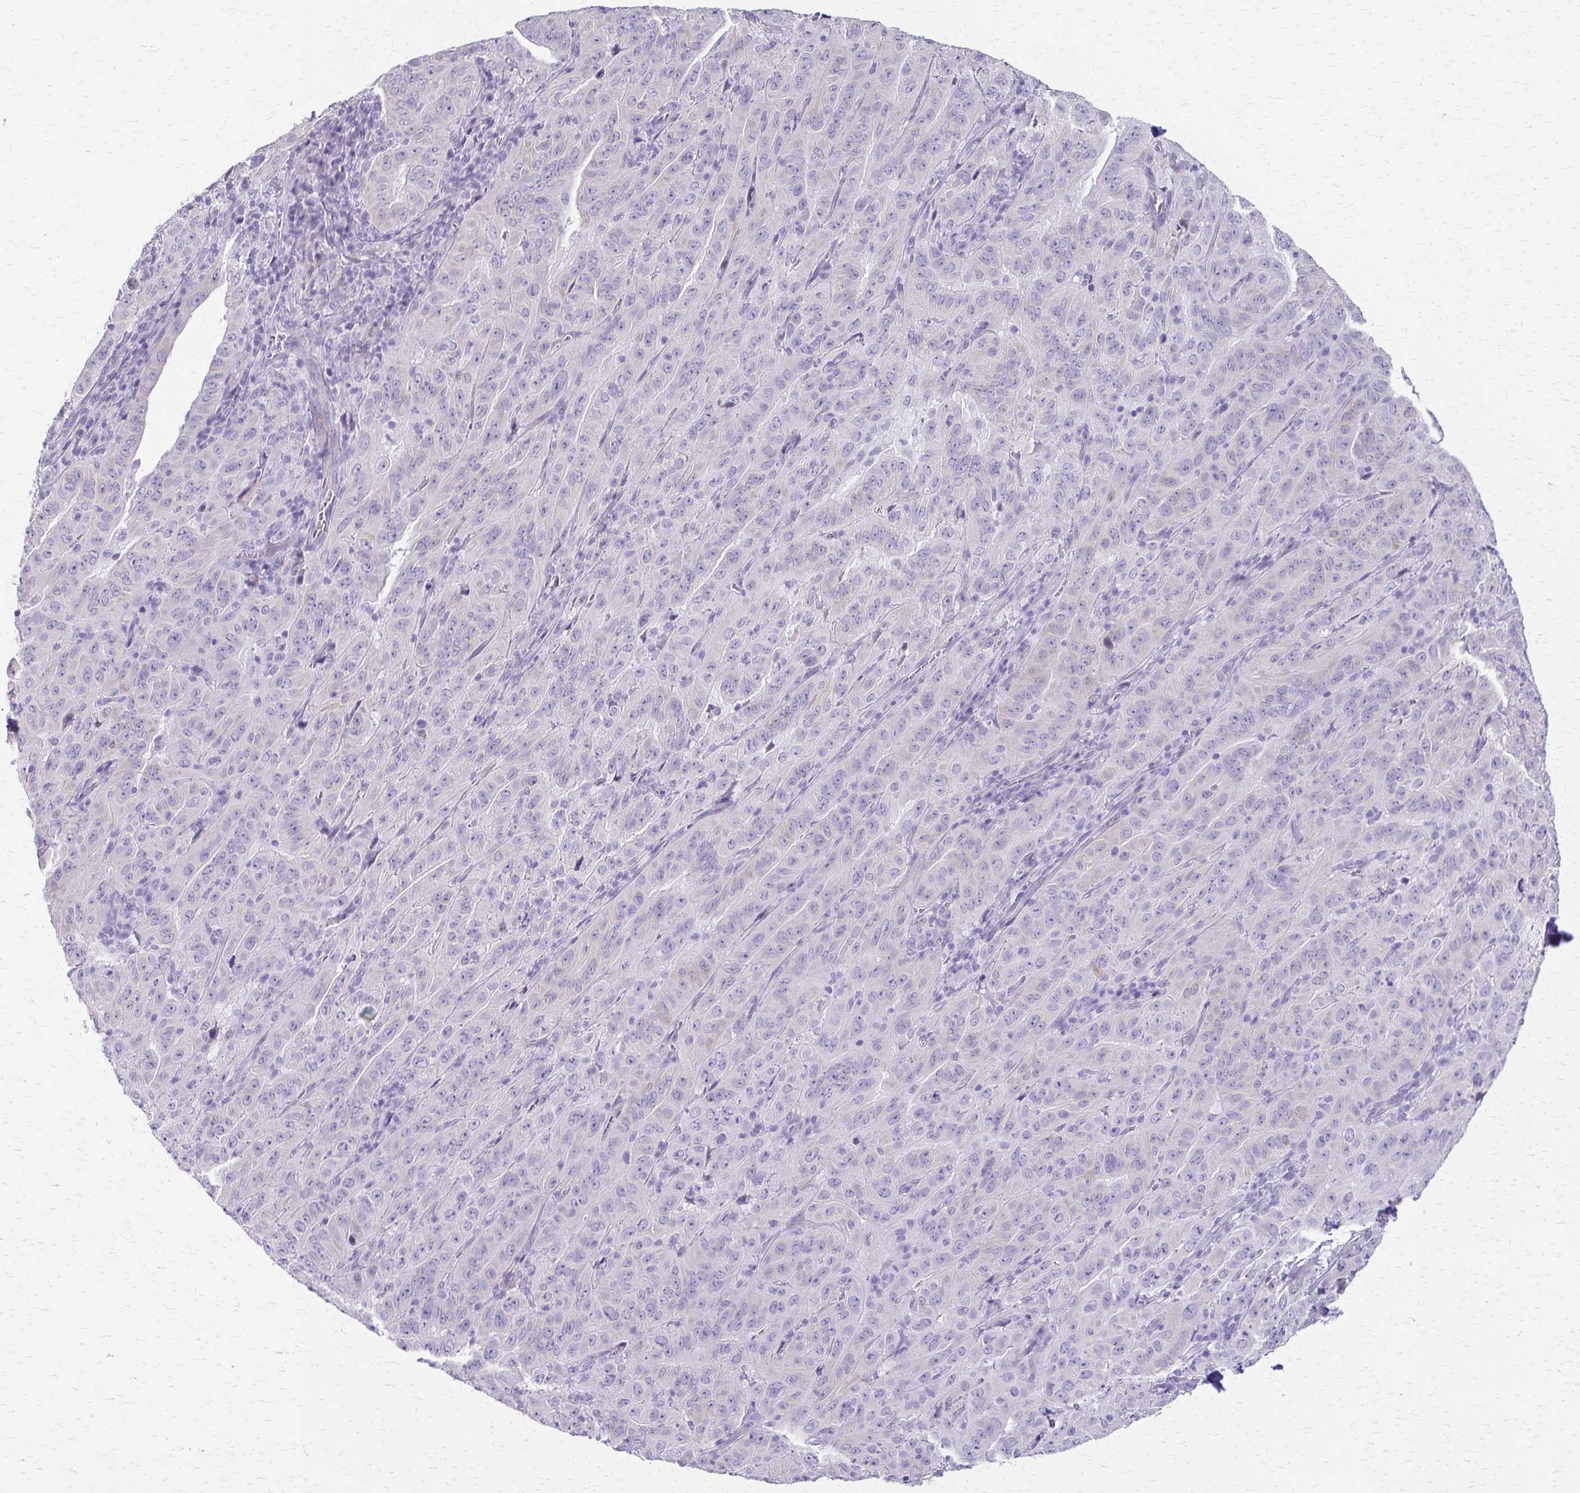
{"staining": {"intensity": "negative", "quantity": "none", "location": "none"}, "tissue": "pancreatic cancer", "cell_type": "Tumor cells", "image_type": "cancer", "snomed": [{"axis": "morphology", "description": "Adenocarcinoma, NOS"}, {"axis": "topography", "description": "Pancreas"}], "caption": "Tumor cells show no significant protein expression in pancreatic cancer (adenocarcinoma).", "gene": "CYB5A", "patient": {"sex": "male", "age": 63}}